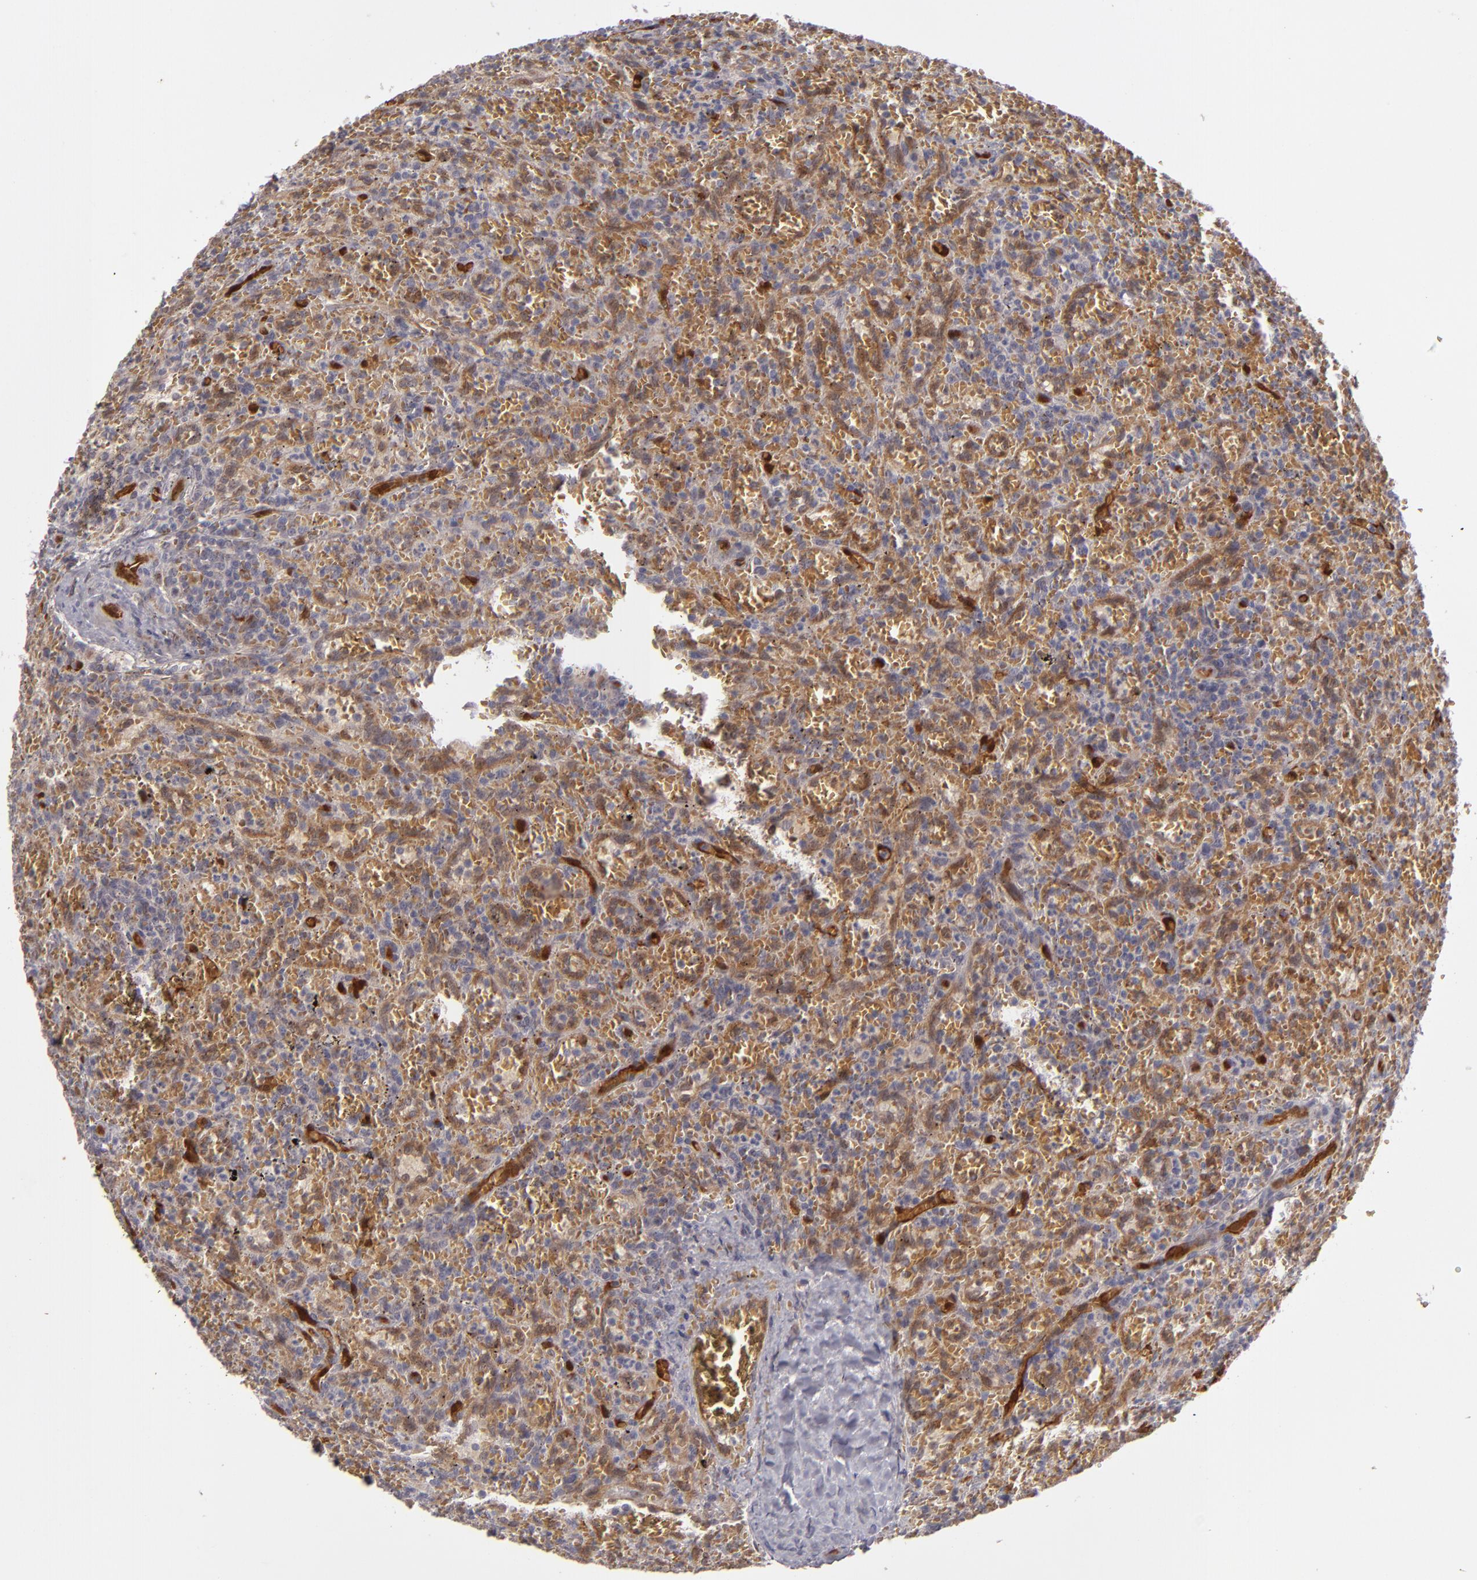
{"staining": {"intensity": "moderate", "quantity": "25%-75%", "location": "cytoplasmic/membranous"}, "tissue": "lymphoma", "cell_type": "Tumor cells", "image_type": "cancer", "snomed": [{"axis": "morphology", "description": "Malignant lymphoma, non-Hodgkin's type, Low grade"}, {"axis": "topography", "description": "Spleen"}], "caption": "Immunohistochemistry histopathology image of neoplastic tissue: human low-grade malignant lymphoma, non-Hodgkin's type stained using immunohistochemistry (IHC) exhibits medium levels of moderate protein expression localized specifically in the cytoplasmic/membranous of tumor cells, appearing as a cytoplasmic/membranous brown color.", "gene": "SH2D4A", "patient": {"sex": "female", "age": 64}}